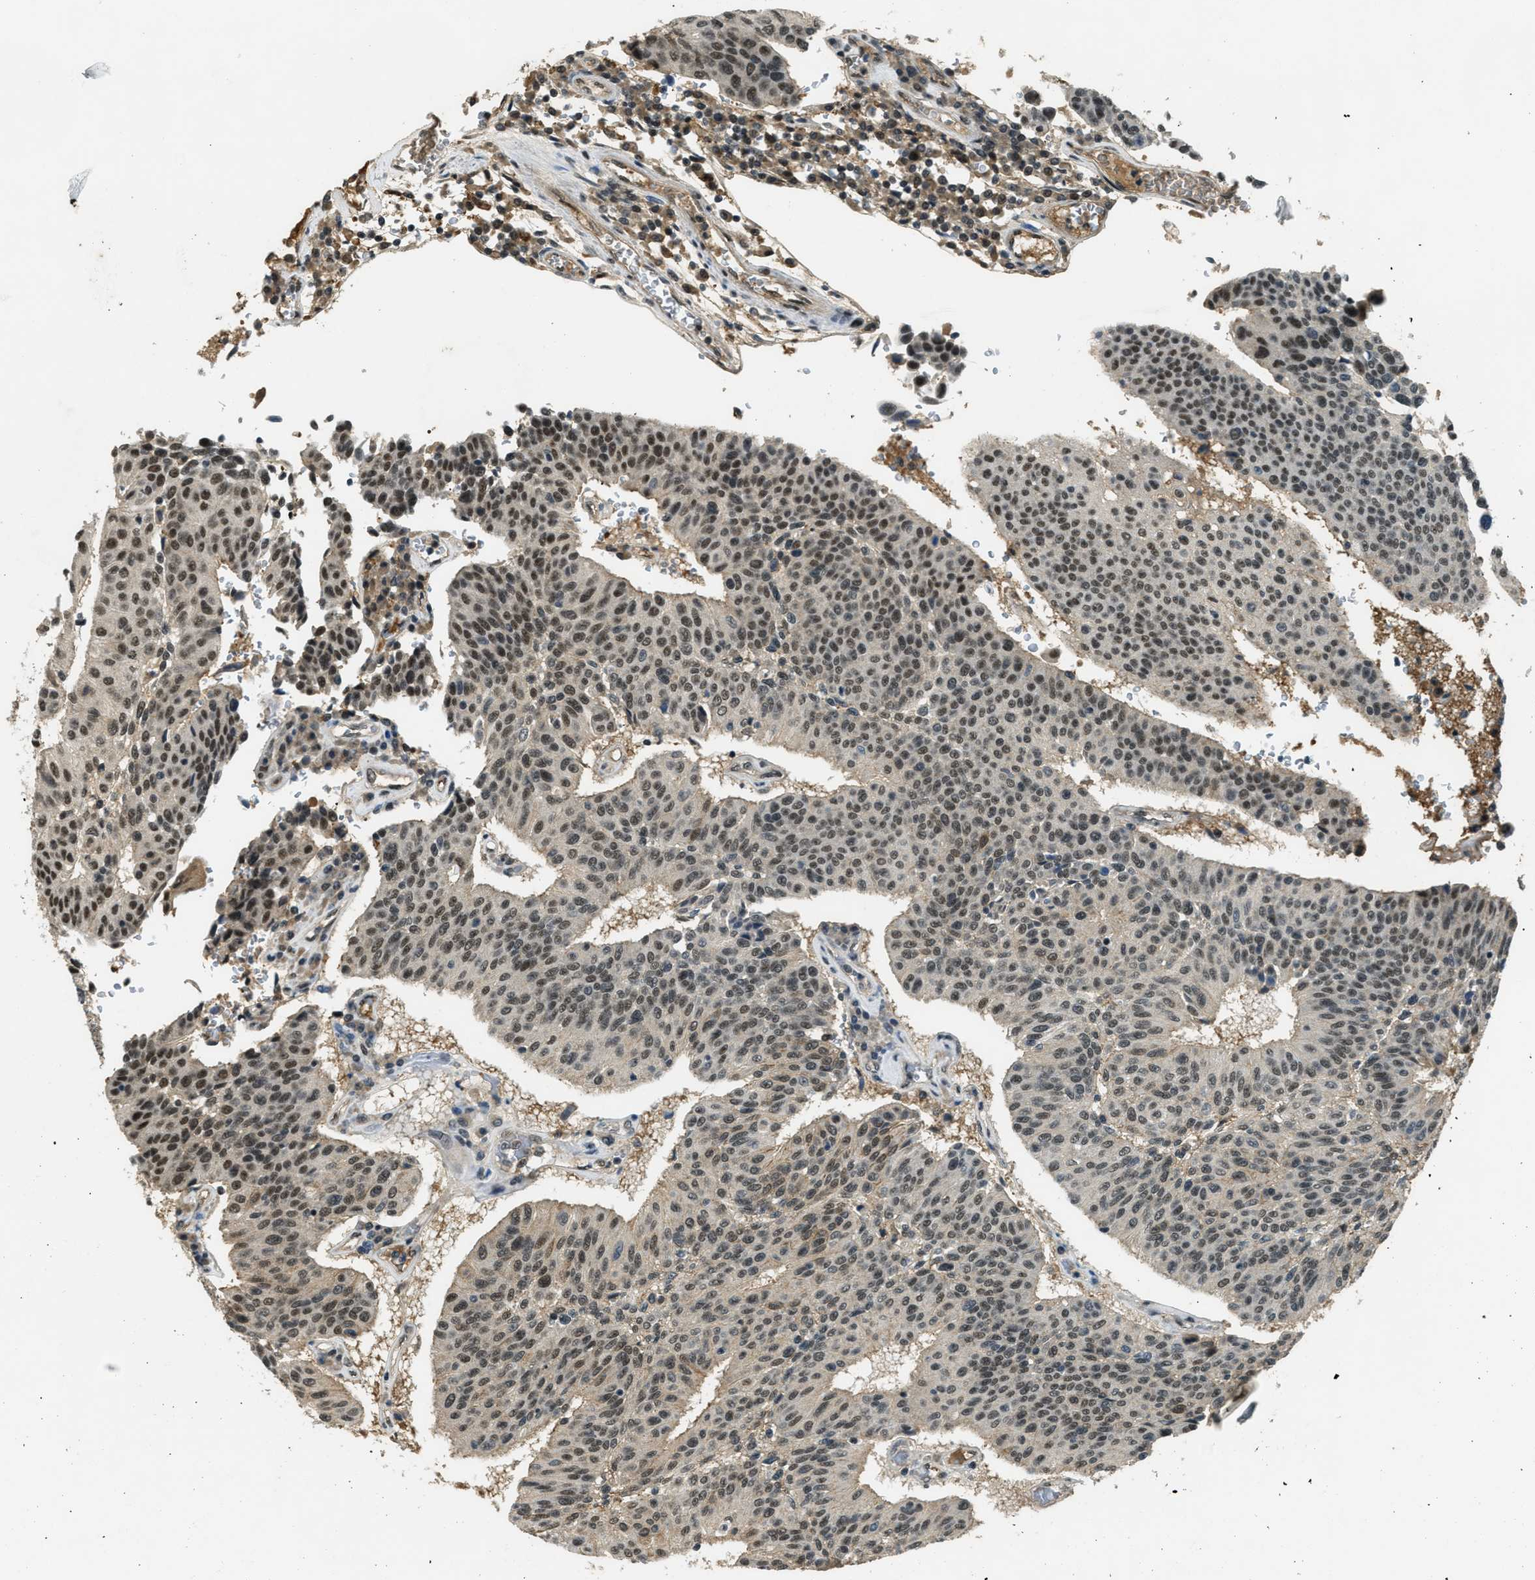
{"staining": {"intensity": "moderate", "quantity": ">75%", "location": "nuclear"}, "tissue": "urothelial cancer", "cell_type": "Tumor cells", "image_type": "cancer", "snomed": [{"axis": "morphology", "description": "Urothelial carcinoma, High grade"}, {"axis": "topography", "description": "Urinary bladder"}], "caption": "IHC of urothelial carcinoma (high-grade) shows medium levels of moderate nuclear expression in about >75% of tumor cells. The staining is performed using DAB brown chromogen to label protein expression. The nuclei are counter-stained blue using hematoxylin.", "gene": "ZNF148", "patient": {"sex": "male", "age": 66}}